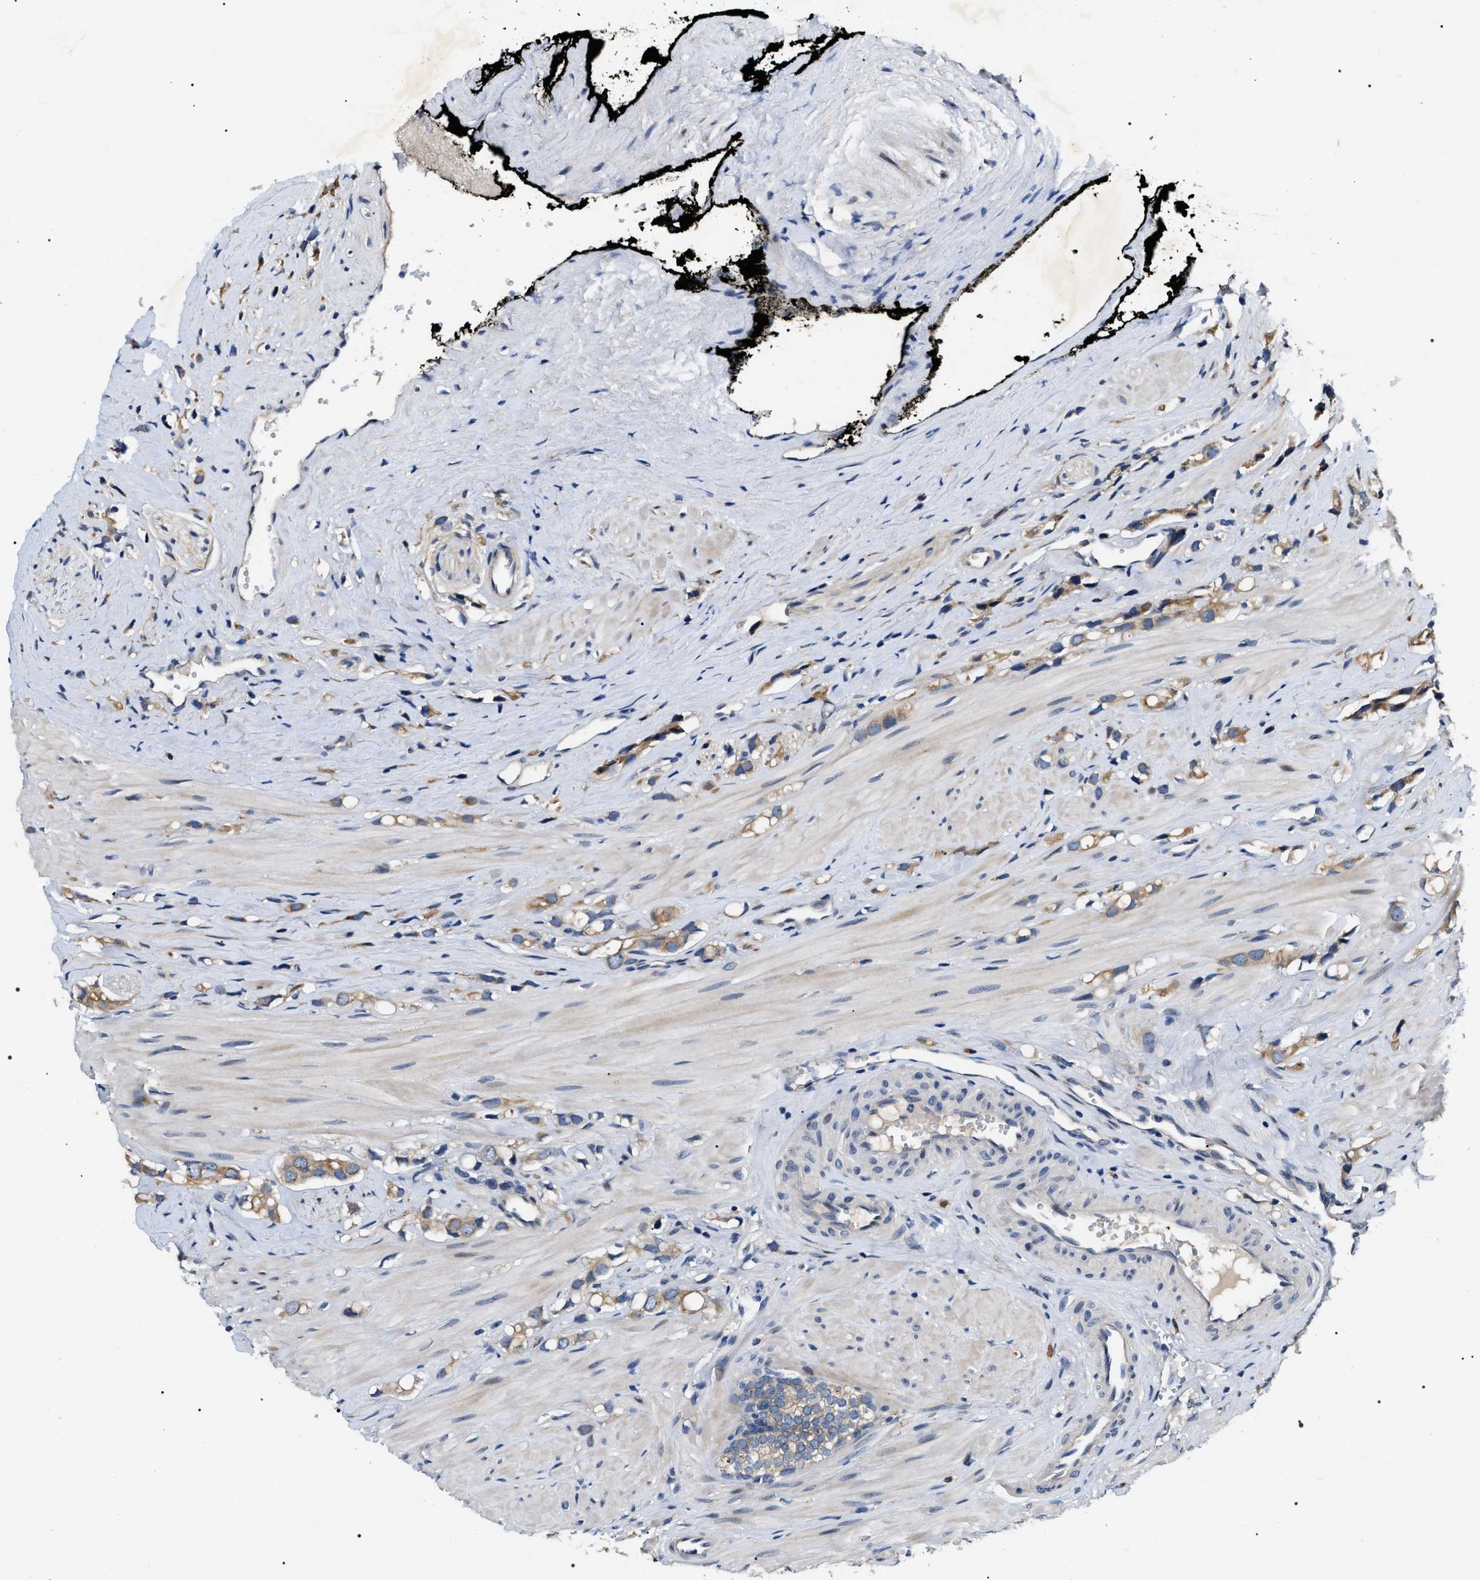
{"staining": {"intensity": "moderate", "quantity": "<25%", "location": "cytoplasmic/membranous"}, "tissue": "prostate cancer", "cell_type": "Tumor cells", "image_type": "cancer", "snomed": [{"axis": "morphology", "description": "Adenocarcinoma, High grade"}, {"axis": "topography", "description": "Prostate"}], "caption": "DAB immunohistochemical staining of human prostate adenocarcinoma (high-grade) displays moderate cytoplasmic/membranous protein expression in about <25% of tumor cells. The staining was performed using DAB, with brown indicating positive protein expression. Nuclei are stained blue with hematoxylin.", "gene": "IFT81", "patient": {"sex": "male", "age": 52}}